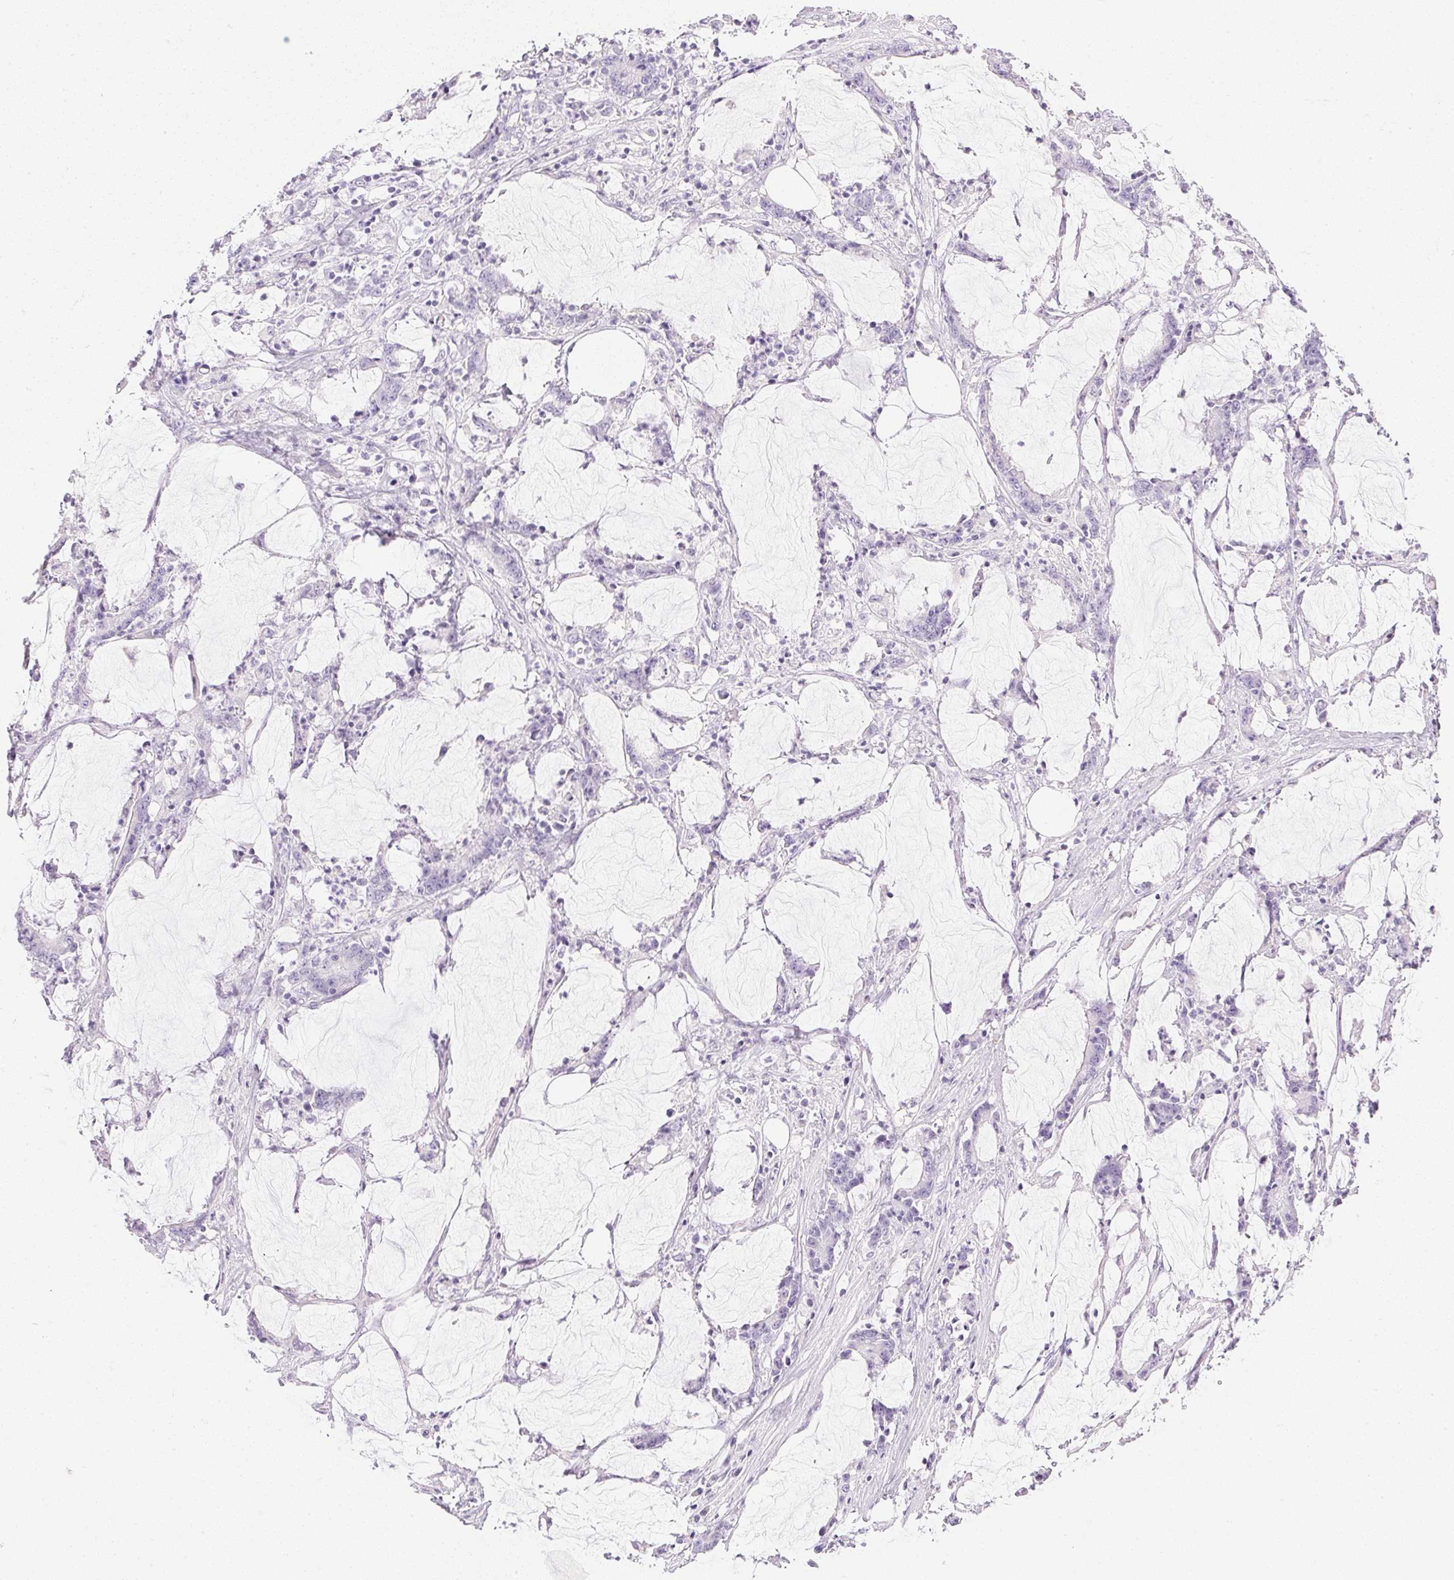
{"staining": {"intensity": "negative", "quantity": "none", "location": "none"}, "tissue": "stomach cancer", "cell_type": "Tumor cells", "image_type": "cancer", "snomed": [{"axis": "morphology", "description": "Adenocarcinoma, NOS"}, {"axis": "topography", "description": "Stomach, upper"}], "caption": "IHC image of human stomach adenocarcinoma stained for a protein (brown), which shows no expression in tumor cells. (DAB (3,3'-diaminobenzidine) immunohistochemistry, high magnification).", "gene": "CPB1", "patient": {"sex": "male", "age": 68}}